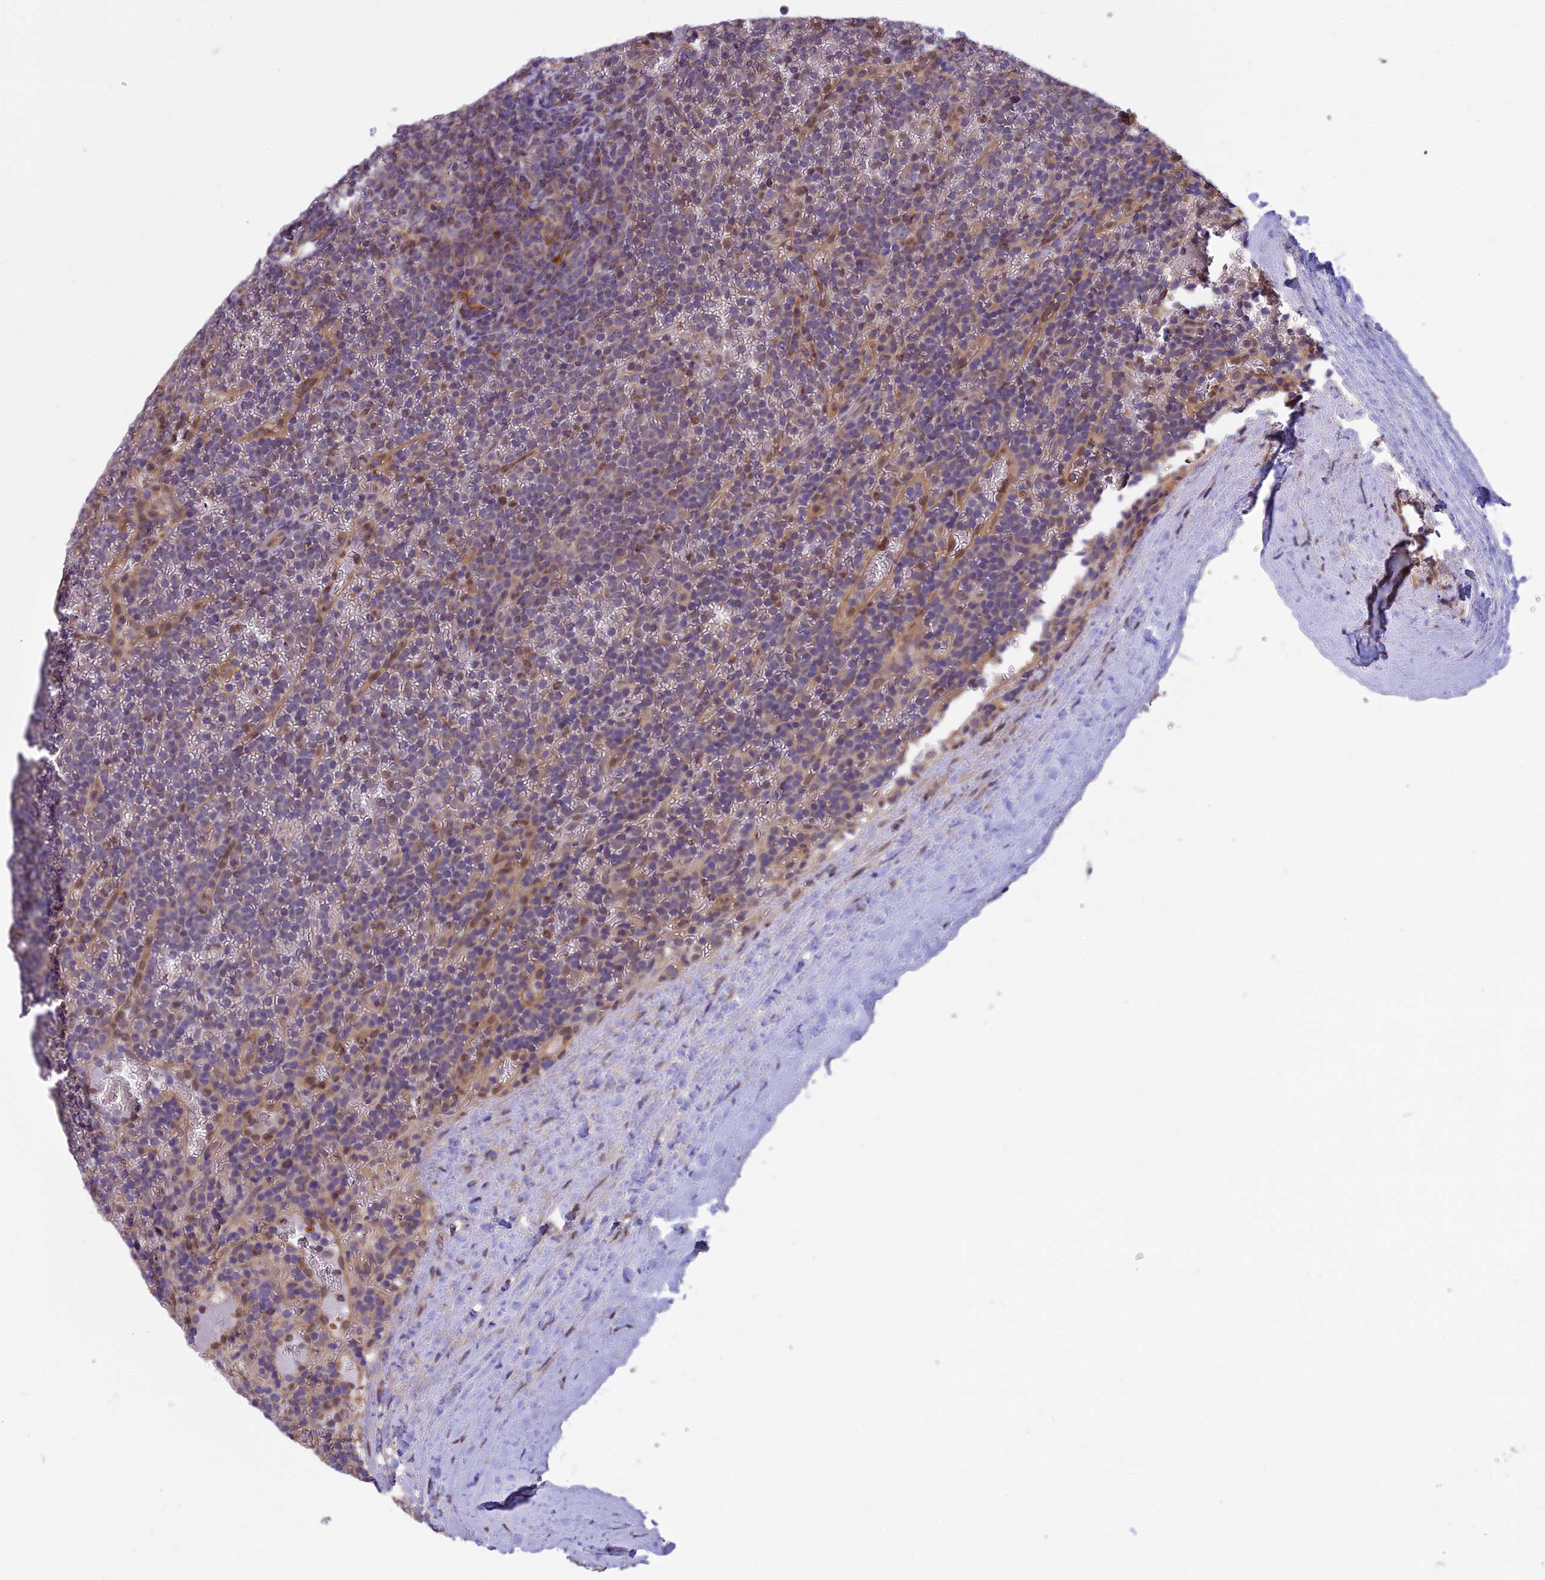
{"staining": {"intensity": "negative", "quantity": "none", "location": "none"}, "tissue": "lymphoma", "cell_type": "Tumor cells", "image_type": "cancer", "snomed": [{"axis": "morphology", "description": "Malignant lymphoma, non-Hodgkin's type, Low grade"}, {"axis": "topography", "description": "Spleen"}], "caption": "Immunohistochemistry (IHC) histopathology image of neoplastic tissue: lymphoma stained with DAB demonstrates no significant protein positivity in tumor cells.", "gene": "CHMP2A", "patient": {"sex": "female", "age": 19}}